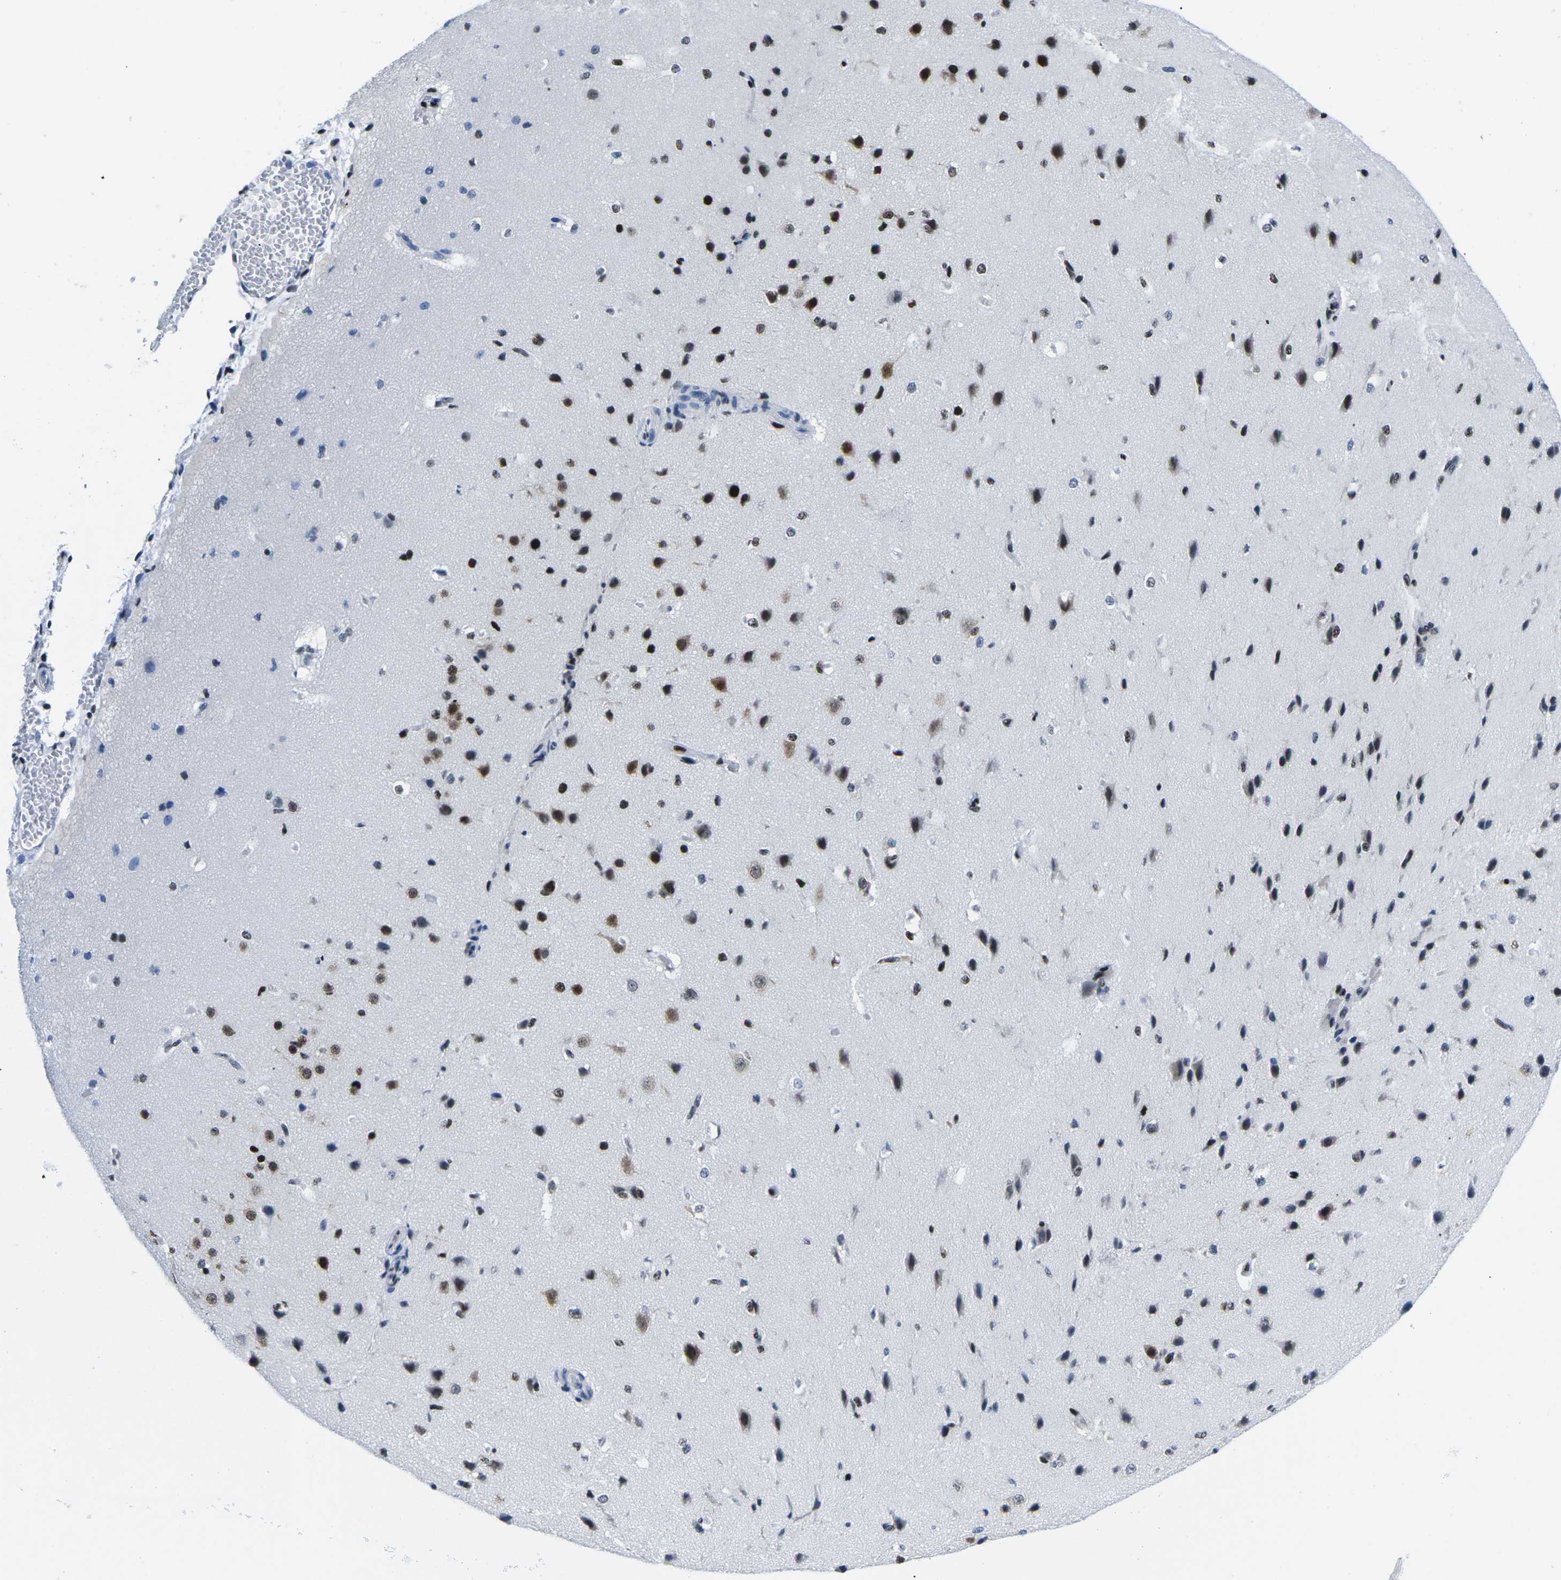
{"staining": {"intensity": "strong", "quantity": "25%-75%", "location": "nuclear"}, "tissue": "cerebral cortex", "cell_type": "Glial cells", "image_type": "normal", "snomed": [{"axis": "morphology", "description": "Normal tissue, NOS"}, {"axis": "morphology", "description": "Developmental malformation"}, {"axis": "topography", "description": "Cerebral cortex"}], "caption": "Protein staining of normal cerebral cortex demonstrates strong nuclear staining in approximately 25%-75% of glial cells.", "gene": "ATF1", "patient": {"sex": "female", "age": 30}}